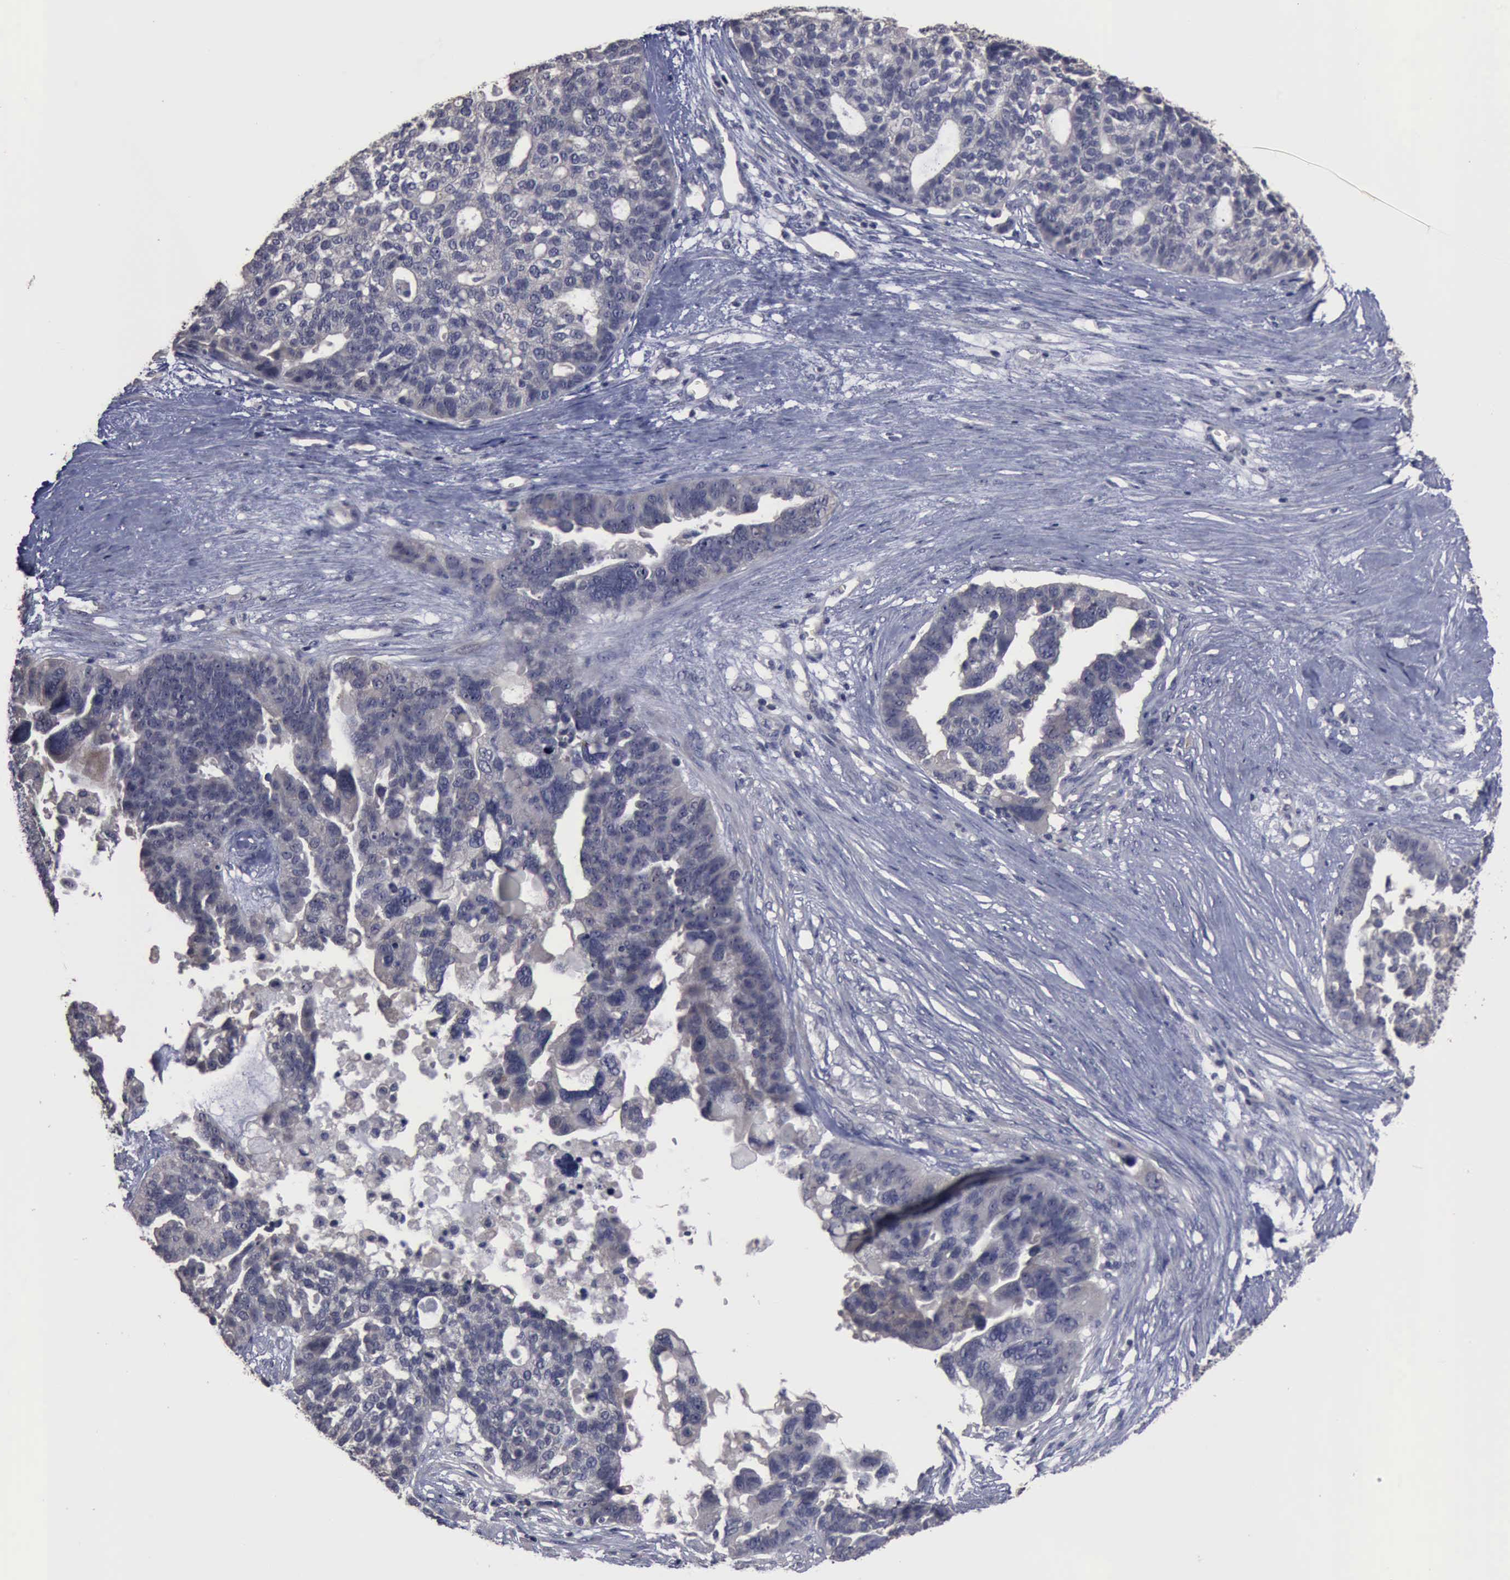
{"staining": {"intensity": "negative", "quantity": "none", "location": "none"}, "tissue": "ovarian cancer", "cell_type": "Tumor cells", "image_type": "cancer", "snomed": [{"axis": "morphology", "description": "Cystadenocarcinoma, serous, NOS"}, {"axis": "topography", "description": "Ovary"}], "caption": "High power microscopy photomicrograph of an immunohistochemistry photomicrograph of ovarian cancer, revealing no significant expression in tumor cells. (Stains: DAB (3,3'-diaminobenzidine) immunohistochemistry (IHC) with hematoxylin counter stain, Microscopy: brightfield microscopy at high magnification).", "gene": "CRKL", "patient": {"sex": "female", "age": 59}}